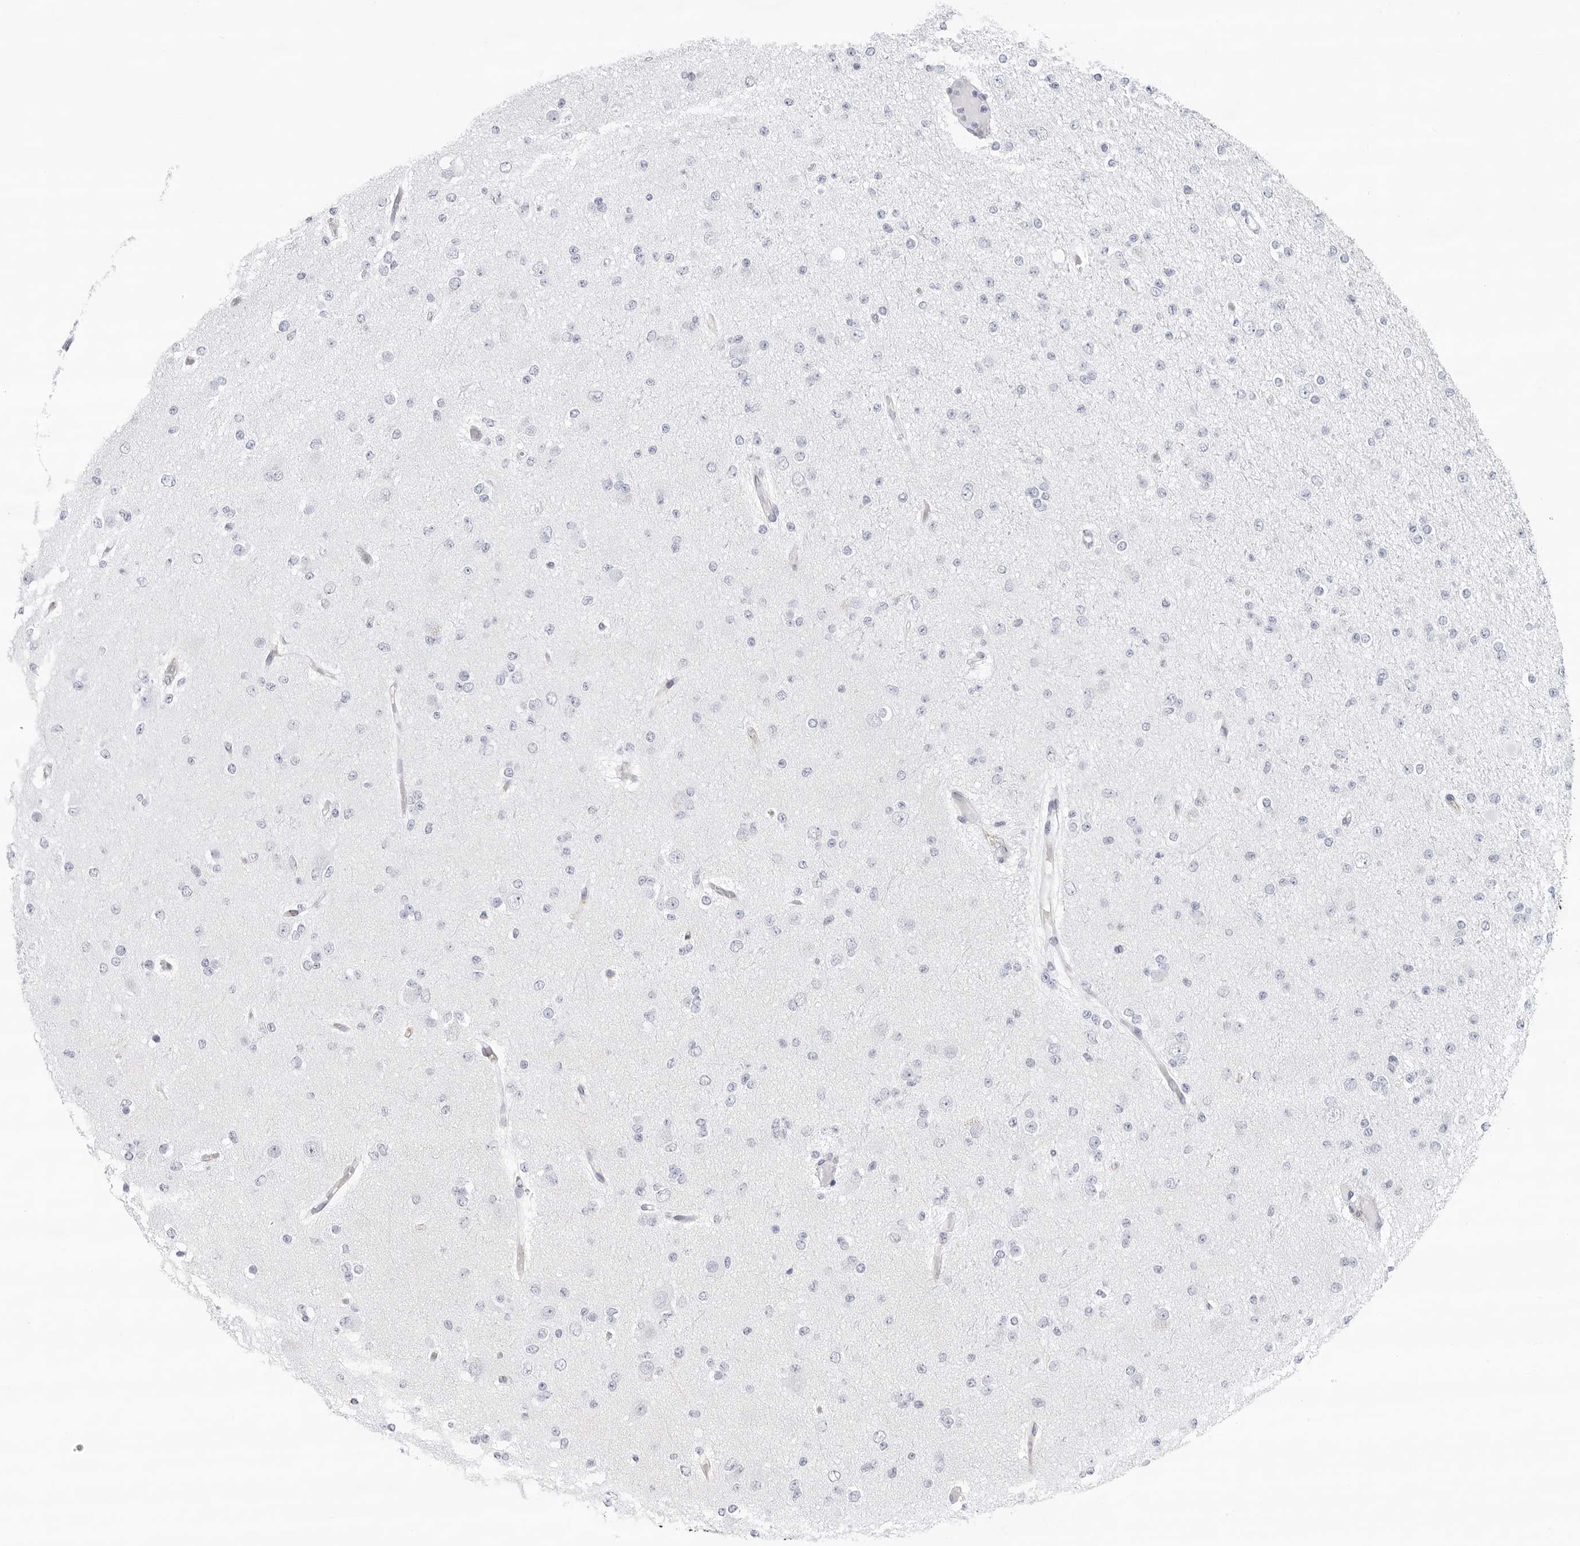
{"staining": {"intensity": "negative", "quantity": "none", "location": "none"}, "tissue": "glioma", "cell_type": "Tumor cells", "image_type": "cancer", "snomed": [{"axis": "morphology", "description": "Glioma, malignant, Low grade"}, {"axis": "topography", "description": "Brain"}], "caption": "IHC image of neoplastic tissue: glioma stained with DAB (3,3'-diaminobenzidine) exhibits no significant protein positivity in tumor cells. (Immunohistochemistry (ihc), brightfield microscopy, high magnification).", "gene": "SLC19A1", "patient": {"sex": "female", "age": 22}}